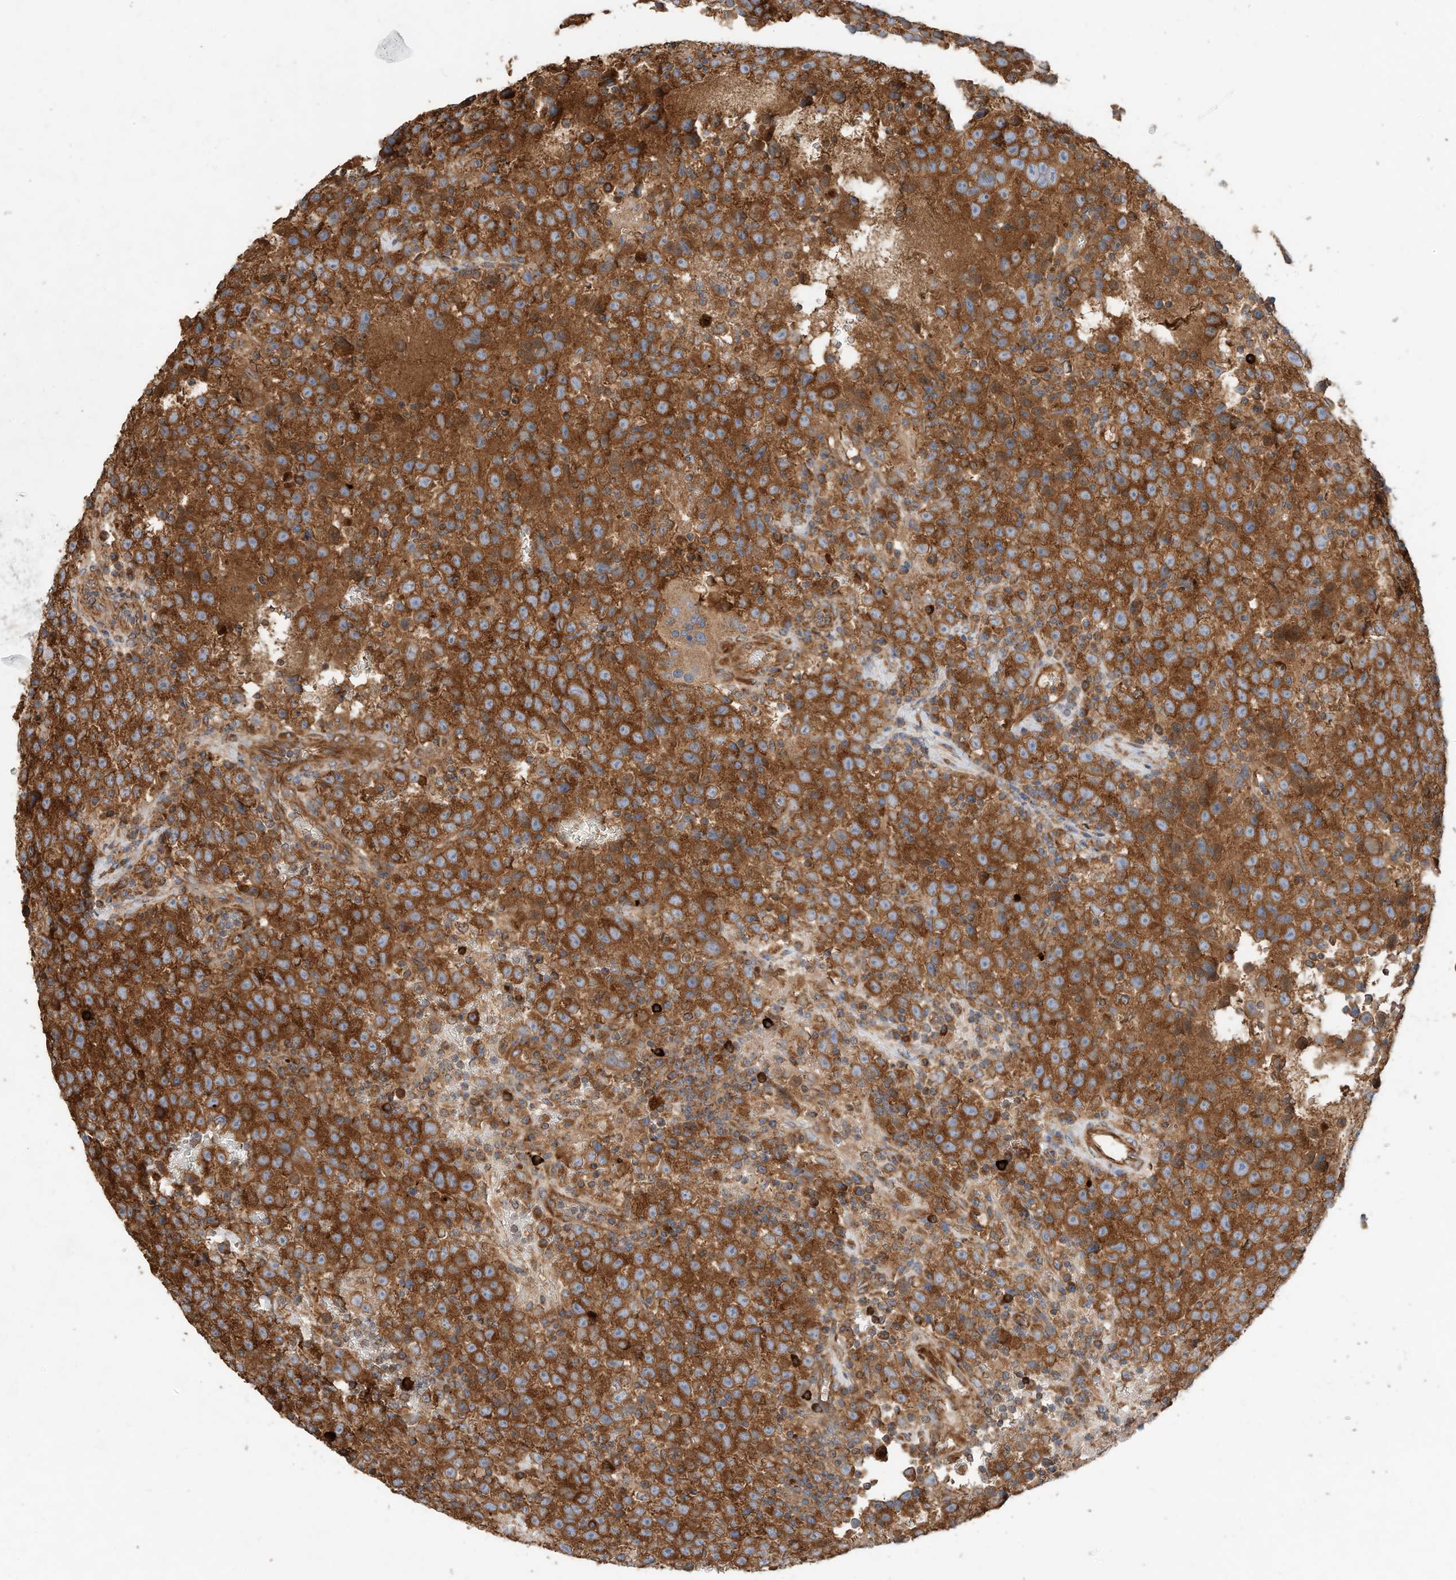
{"staining": {"intensity": "strong", "quantity": ">75%", "location": "cytoplasmic/membranous"}, "tissue": "testis cancer", "cell_type": "Tumor cells", "image_type": "cancer", "snomed": [{"axis": "morphology", "description": "Seminoma, NOS"}, {"axis": "topography", "description": "Testis"}], "caption": "A high amount of strong cytoplasmic/membranous positivity is seen in approximately >75% of tumor cells in testis seminoma tissue.", "gene": "CPAMD8", "patient": {"sex": "male", "age": 22}}